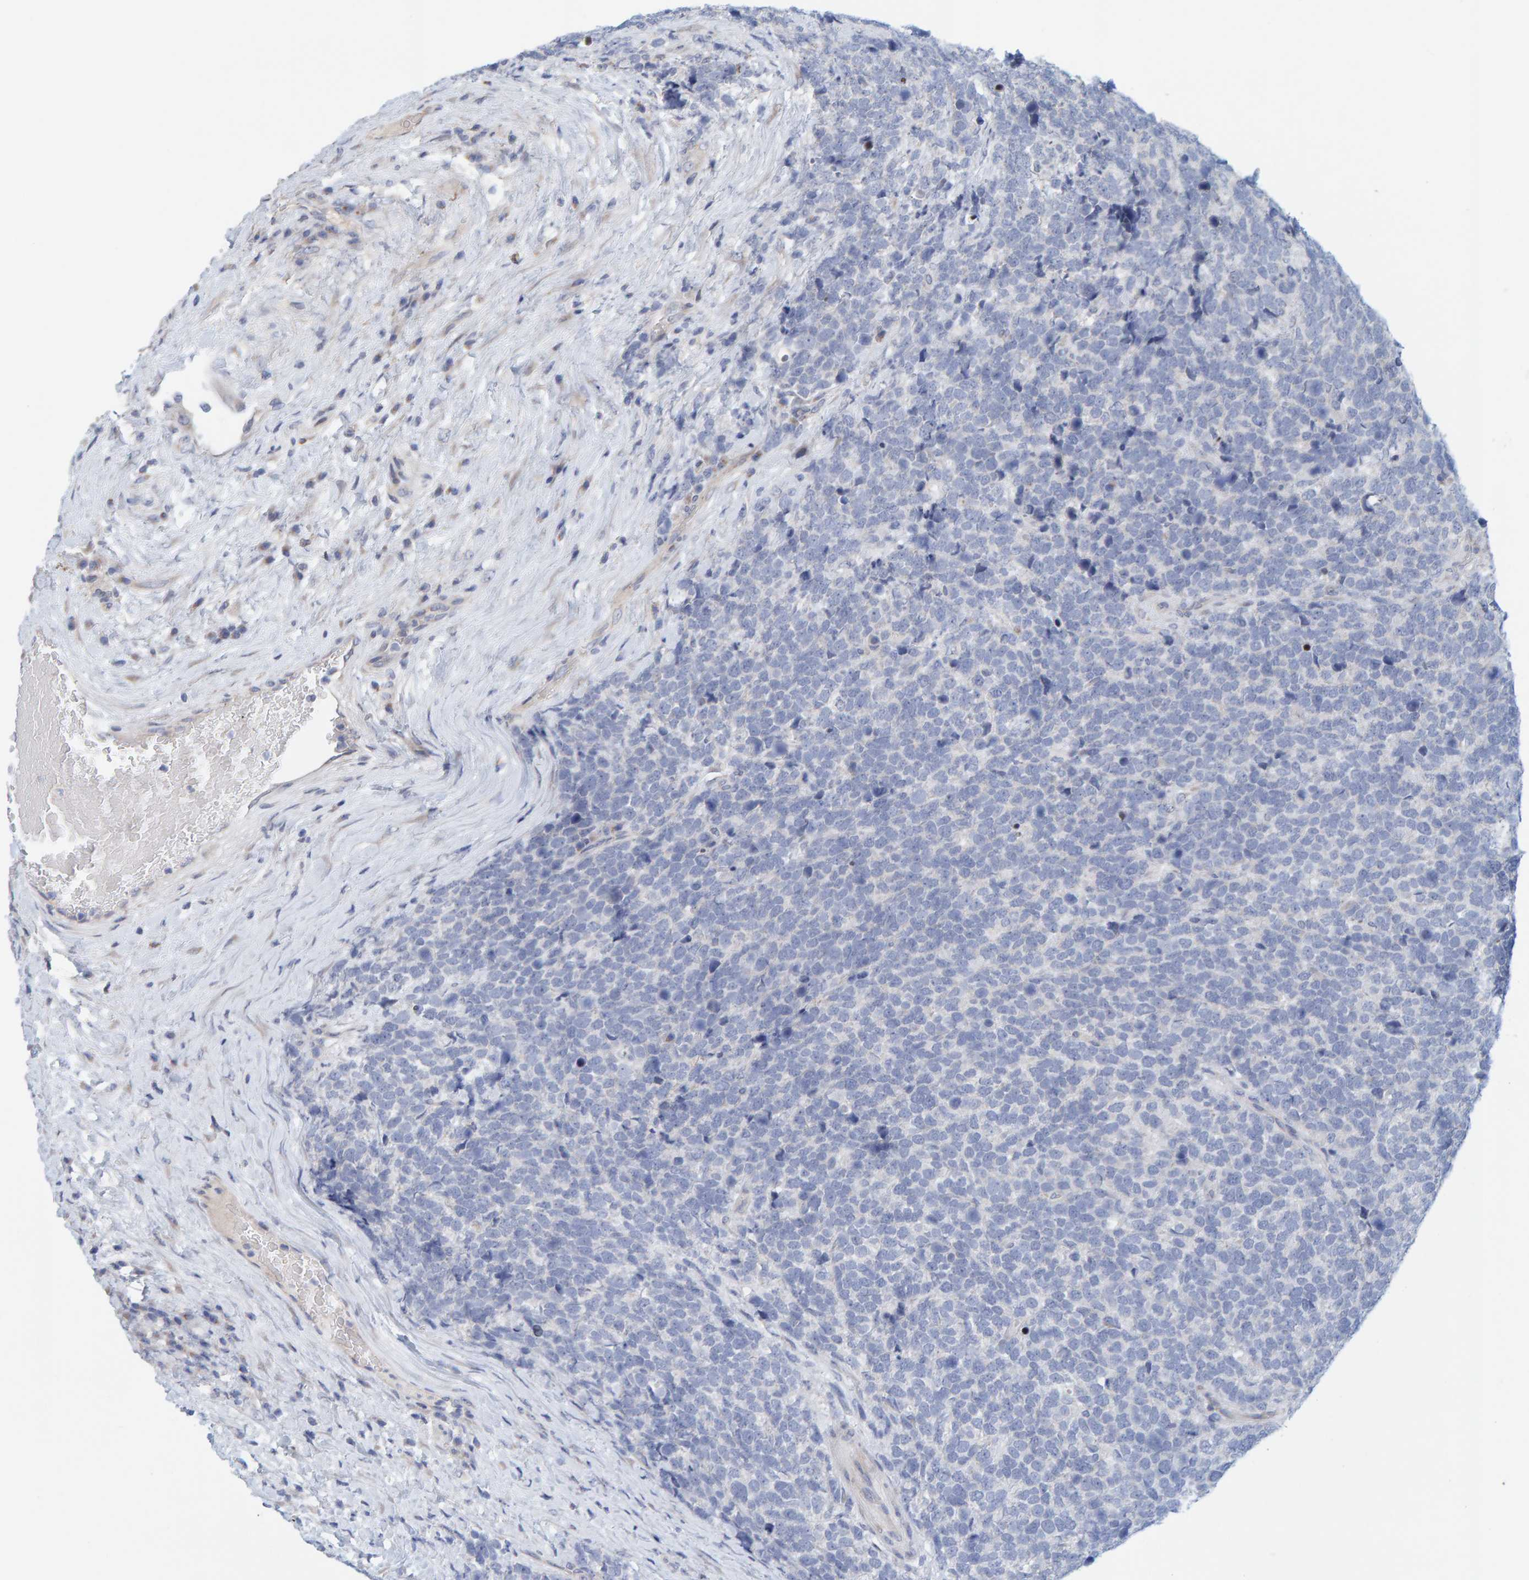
{"staining": {"intensity": "negative", "quantity": "none", "location": "none"}, "tissue": "urothelial cancer", "cell_type": "Tumor cells", "image_type": "cancer", "snomed": [{"axis": "morphology", "description": "Urothelial carcinoma, High grade"}, {"axis": "topography", "description": "Urinary bladder"}], "caption": "Immunohistochemical staining of human urothelial carcinoma (high-grade) reveals no significant staining in tumor cells.", "gene": "ZC3H3", "patient": {"sex": "female", "age": 82}}